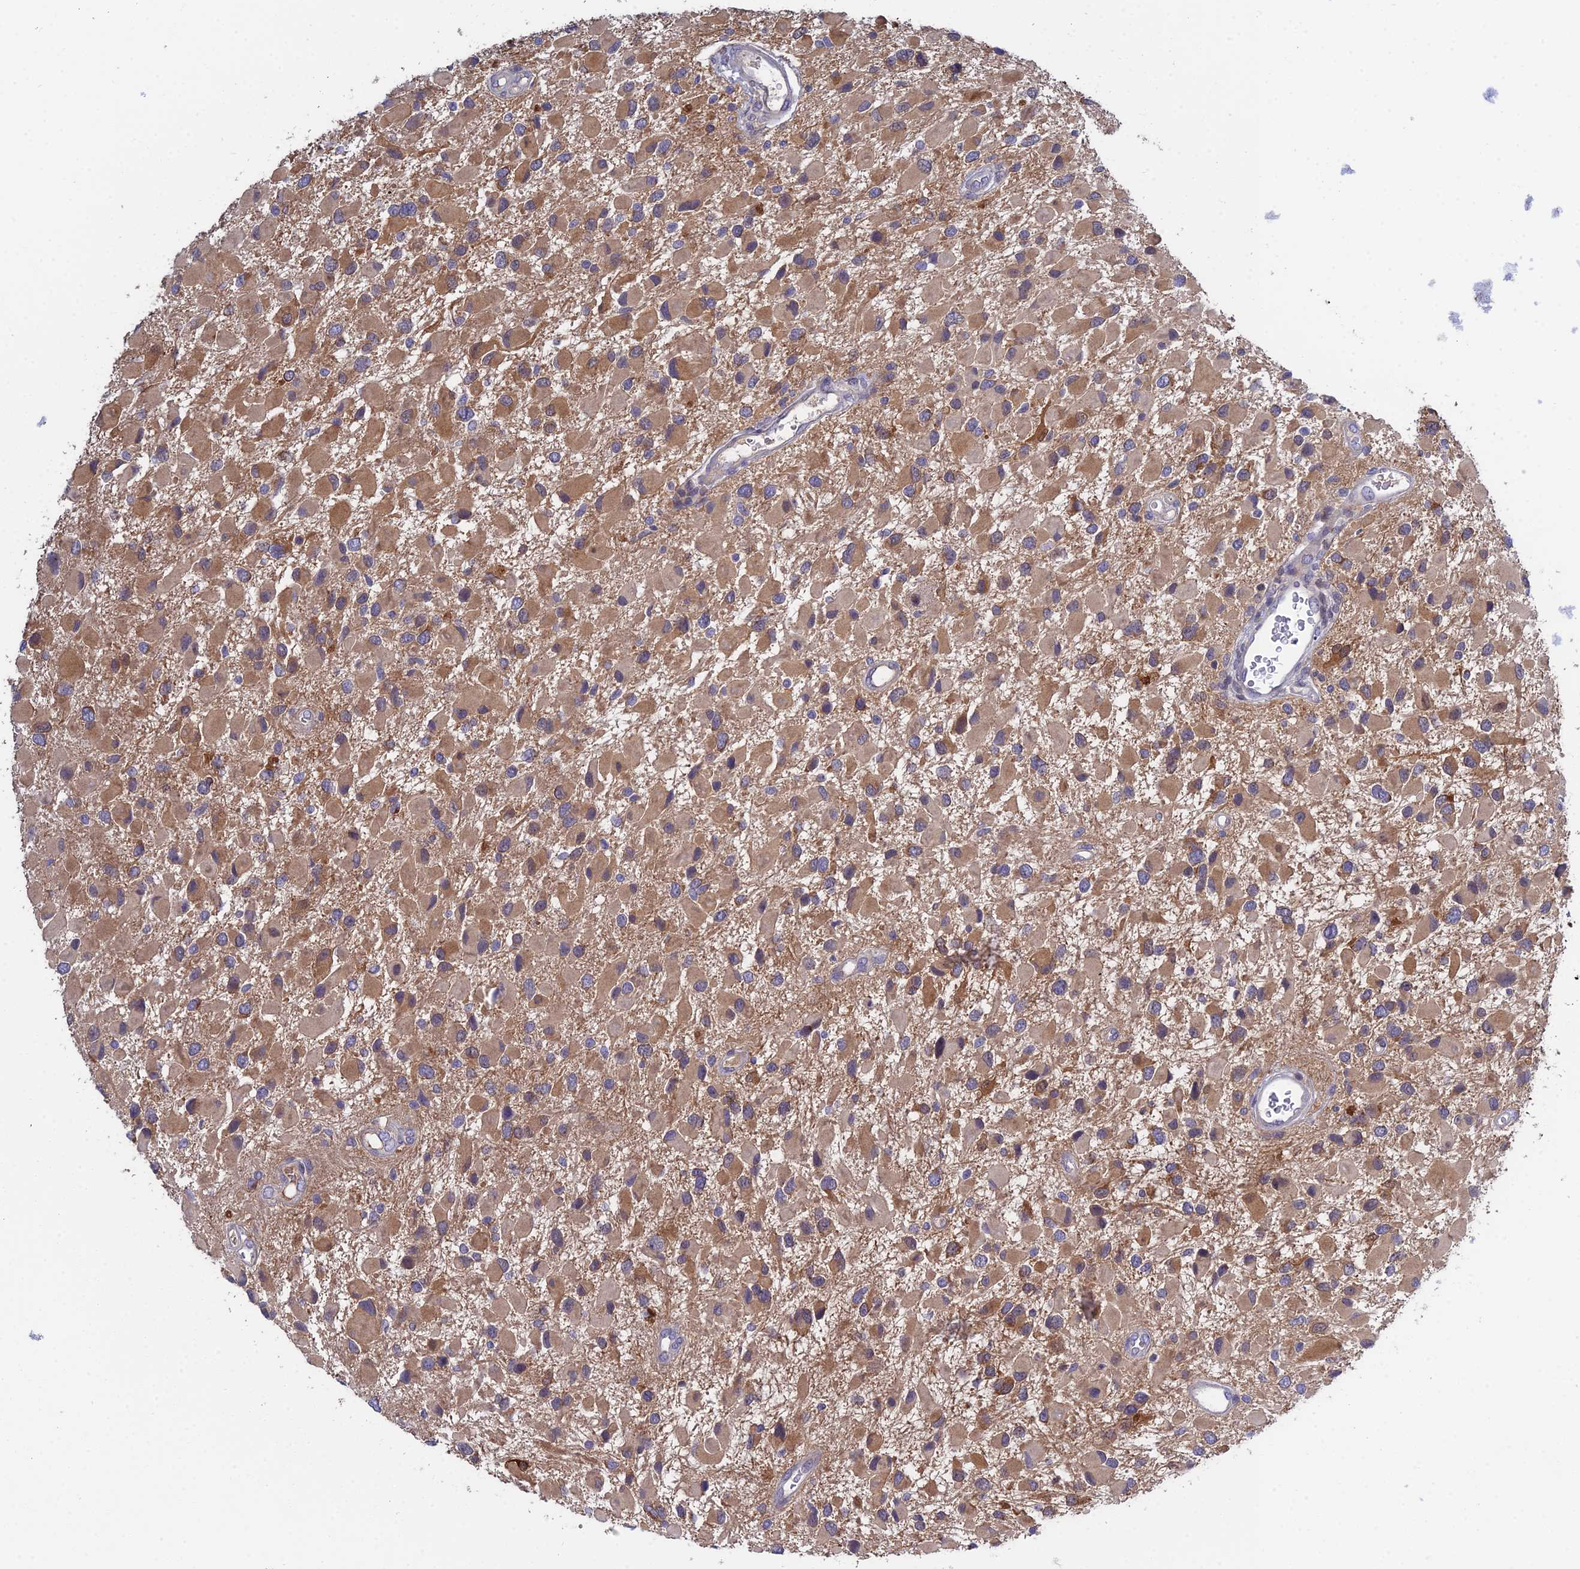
{"staining": {"intensity": "moderate", "quantity": ">75%", "location": "cytoplasmic/membranous"}, "tissue": "glioma", "cell_type": "Tumor cells", "image_type": "cancer", "snomed": [{"axis": "morphology", "description": "Glioma, malignant, High grade"}, {"axis": "topography", "description": "Brain"}], "caption": "Tumor cells show medium levels of moderate cytoplasmic/membranous expression in about >75% of cells in human glioma. (brown staining indicates protein expression, while blue staining denotes nuclei).", "gene": "ELOA2", "patient": {"sex": "male", "age": 53}}